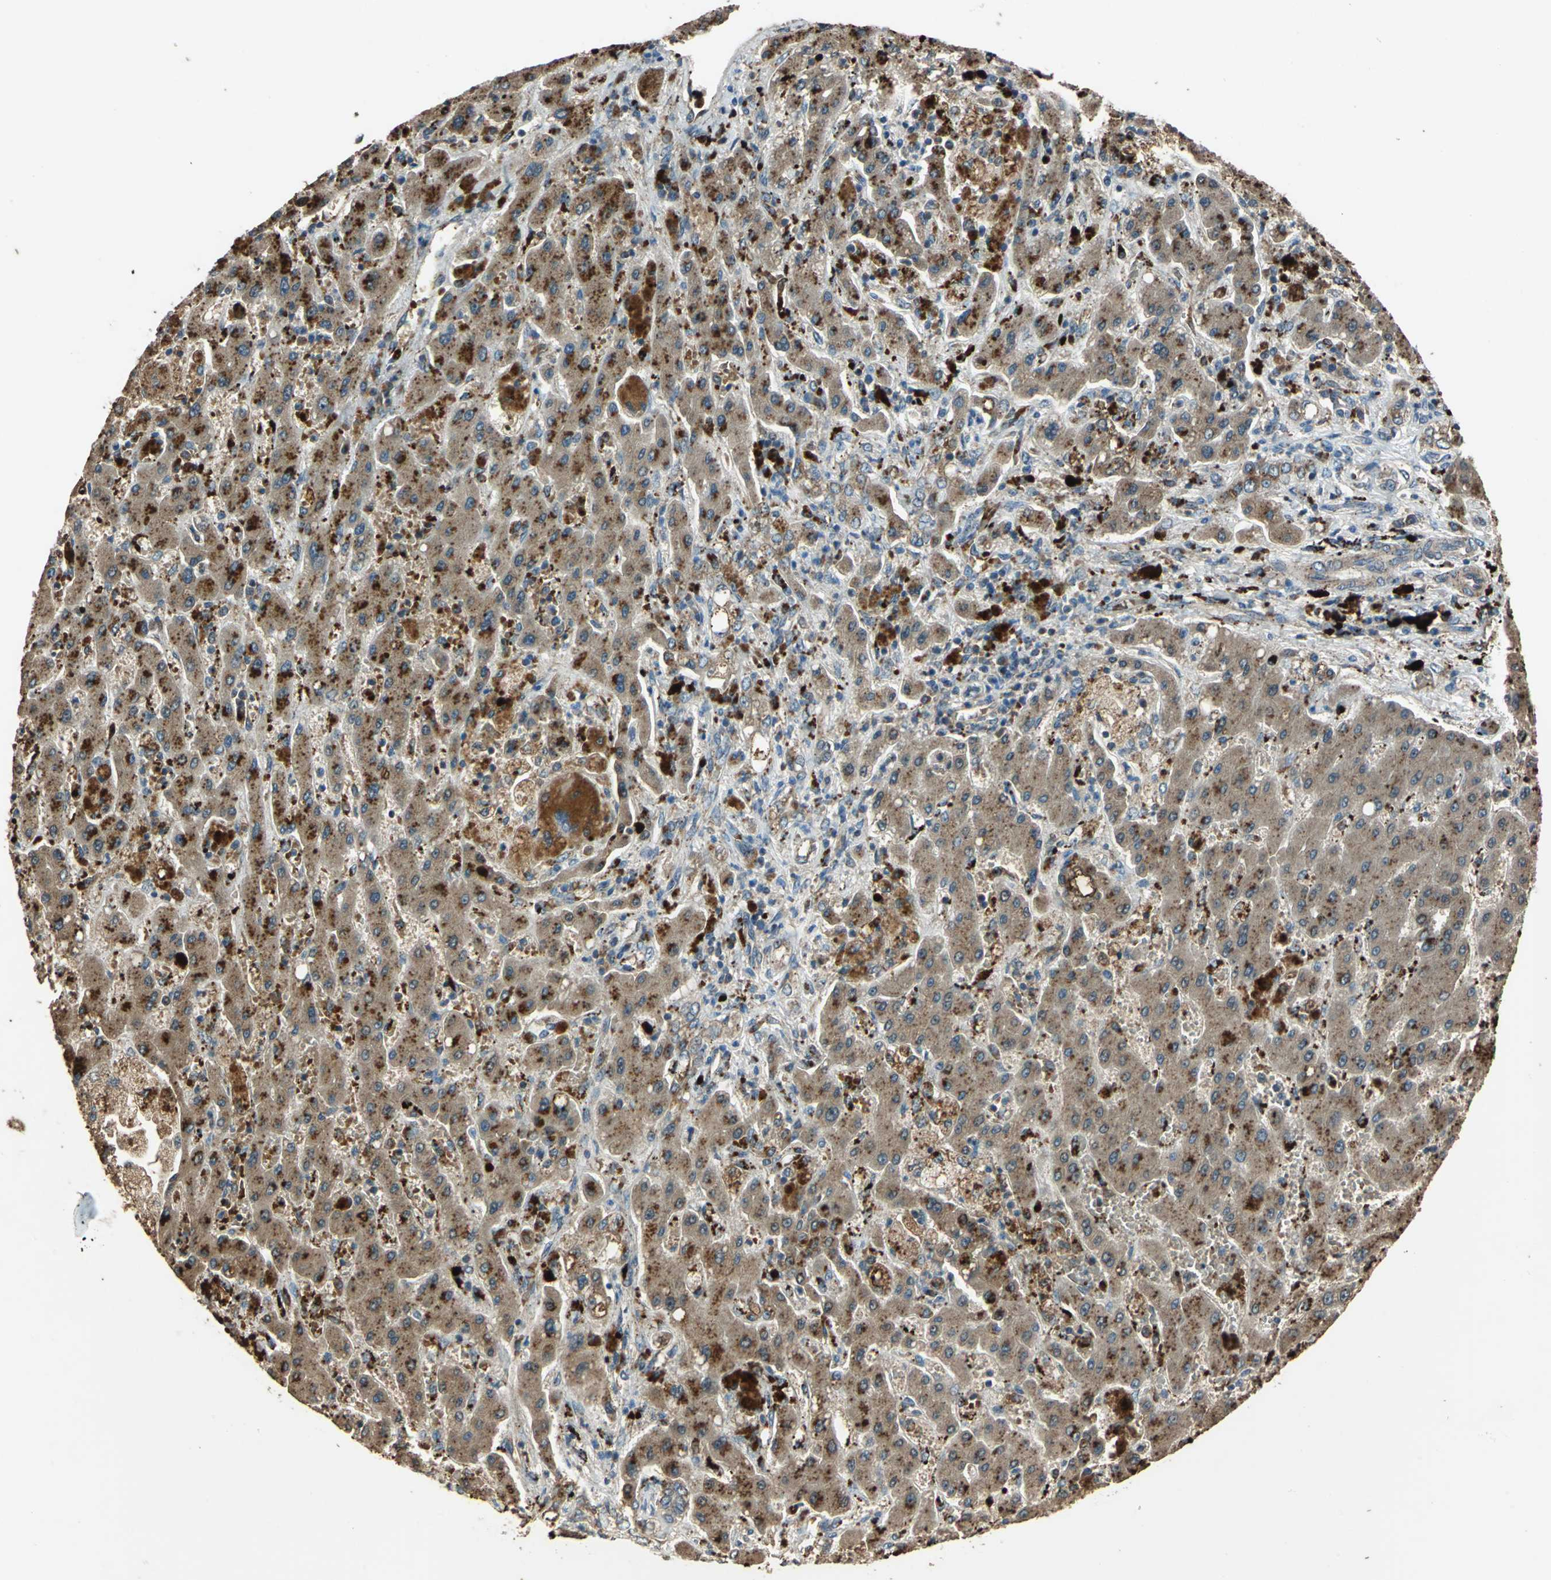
{"staining": {"intensity": "moderate", "quantity": ">75%", "location": "cytoplasmic/membranous"}, "tissue": "liver cancer", "cell_type": "Tumor cells", "image_type": "cancer", "snomed": [{"axis": "morphology", "description": "Cholangiocarcinoma"}, {"axis": "topography", "description": "Liver"}], "caption": "Protein staining of liver cancer (cholangiocarcinoma) tissue reveals moderate cytoplasmic/membranous positivity in about >75% of tumor cells.", "gene": "POLRMT", "patient": {"sex": "male", "age": 50}}